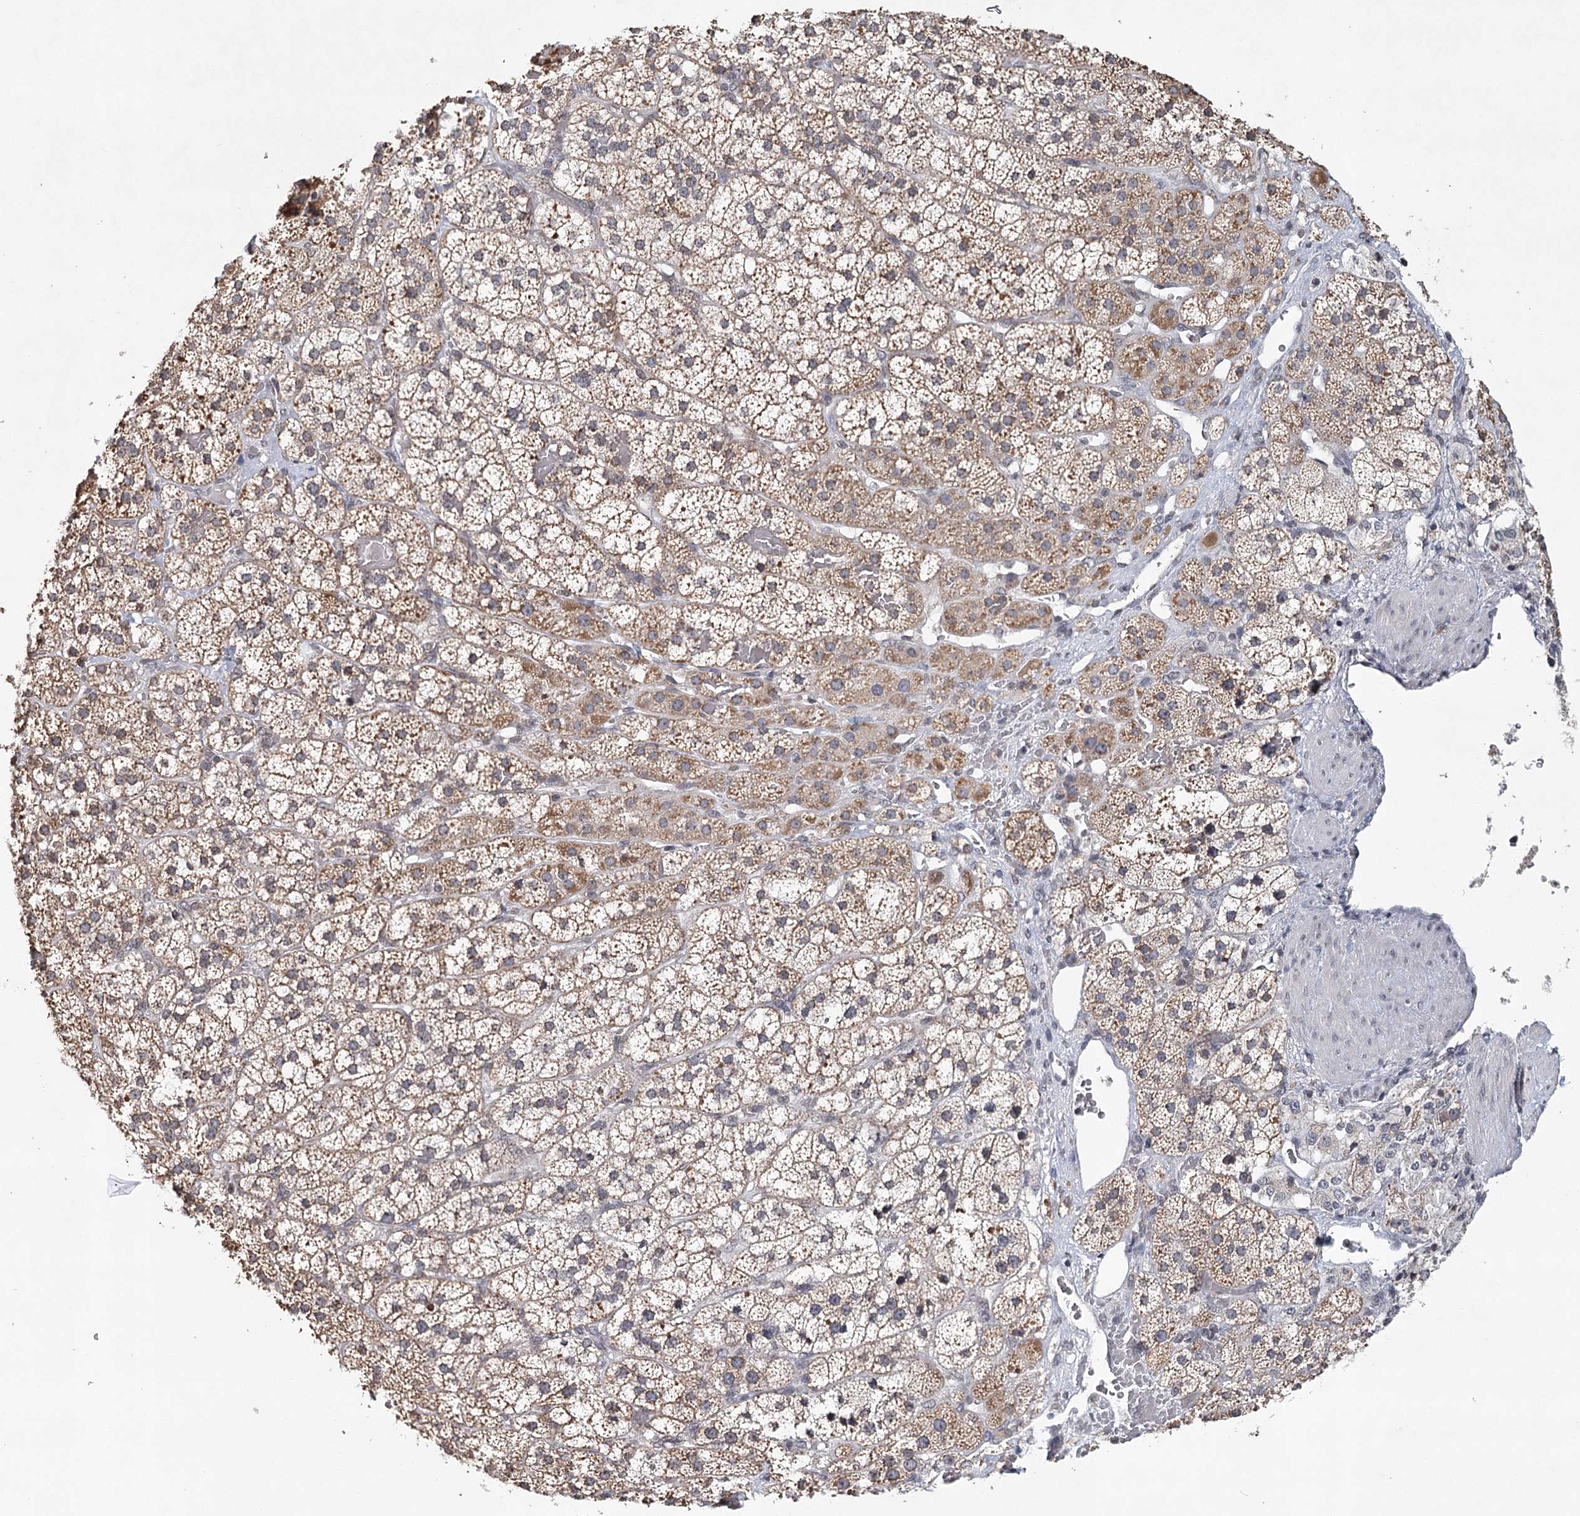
{"staining": {"intensity": "moderate", "quantity": "25%-75%", "location": "cytoplasmic/membranous"}, "tissue": "adrenal gland", "cell_type": "Glandular cells", "image_type": "normal", "snomed": [{"axis": "morphology", "description": "Normal tissue, NOS"}, {"axis": "topography", "description": "Adrenal gland"}], "caption": "Immunohistochemical staining of normal human adrenal gland exhibits 25%-75% levels of moderate cytoplasmic/membranous protein positivity in about 25%-75% of glandular cells. Using DAB (brown) and hematoxylin (blue) stains, captured at high magnification using brightfield microscopy.", "gene": "ICOS", "patient": {"sex": "female", "age": 44}}